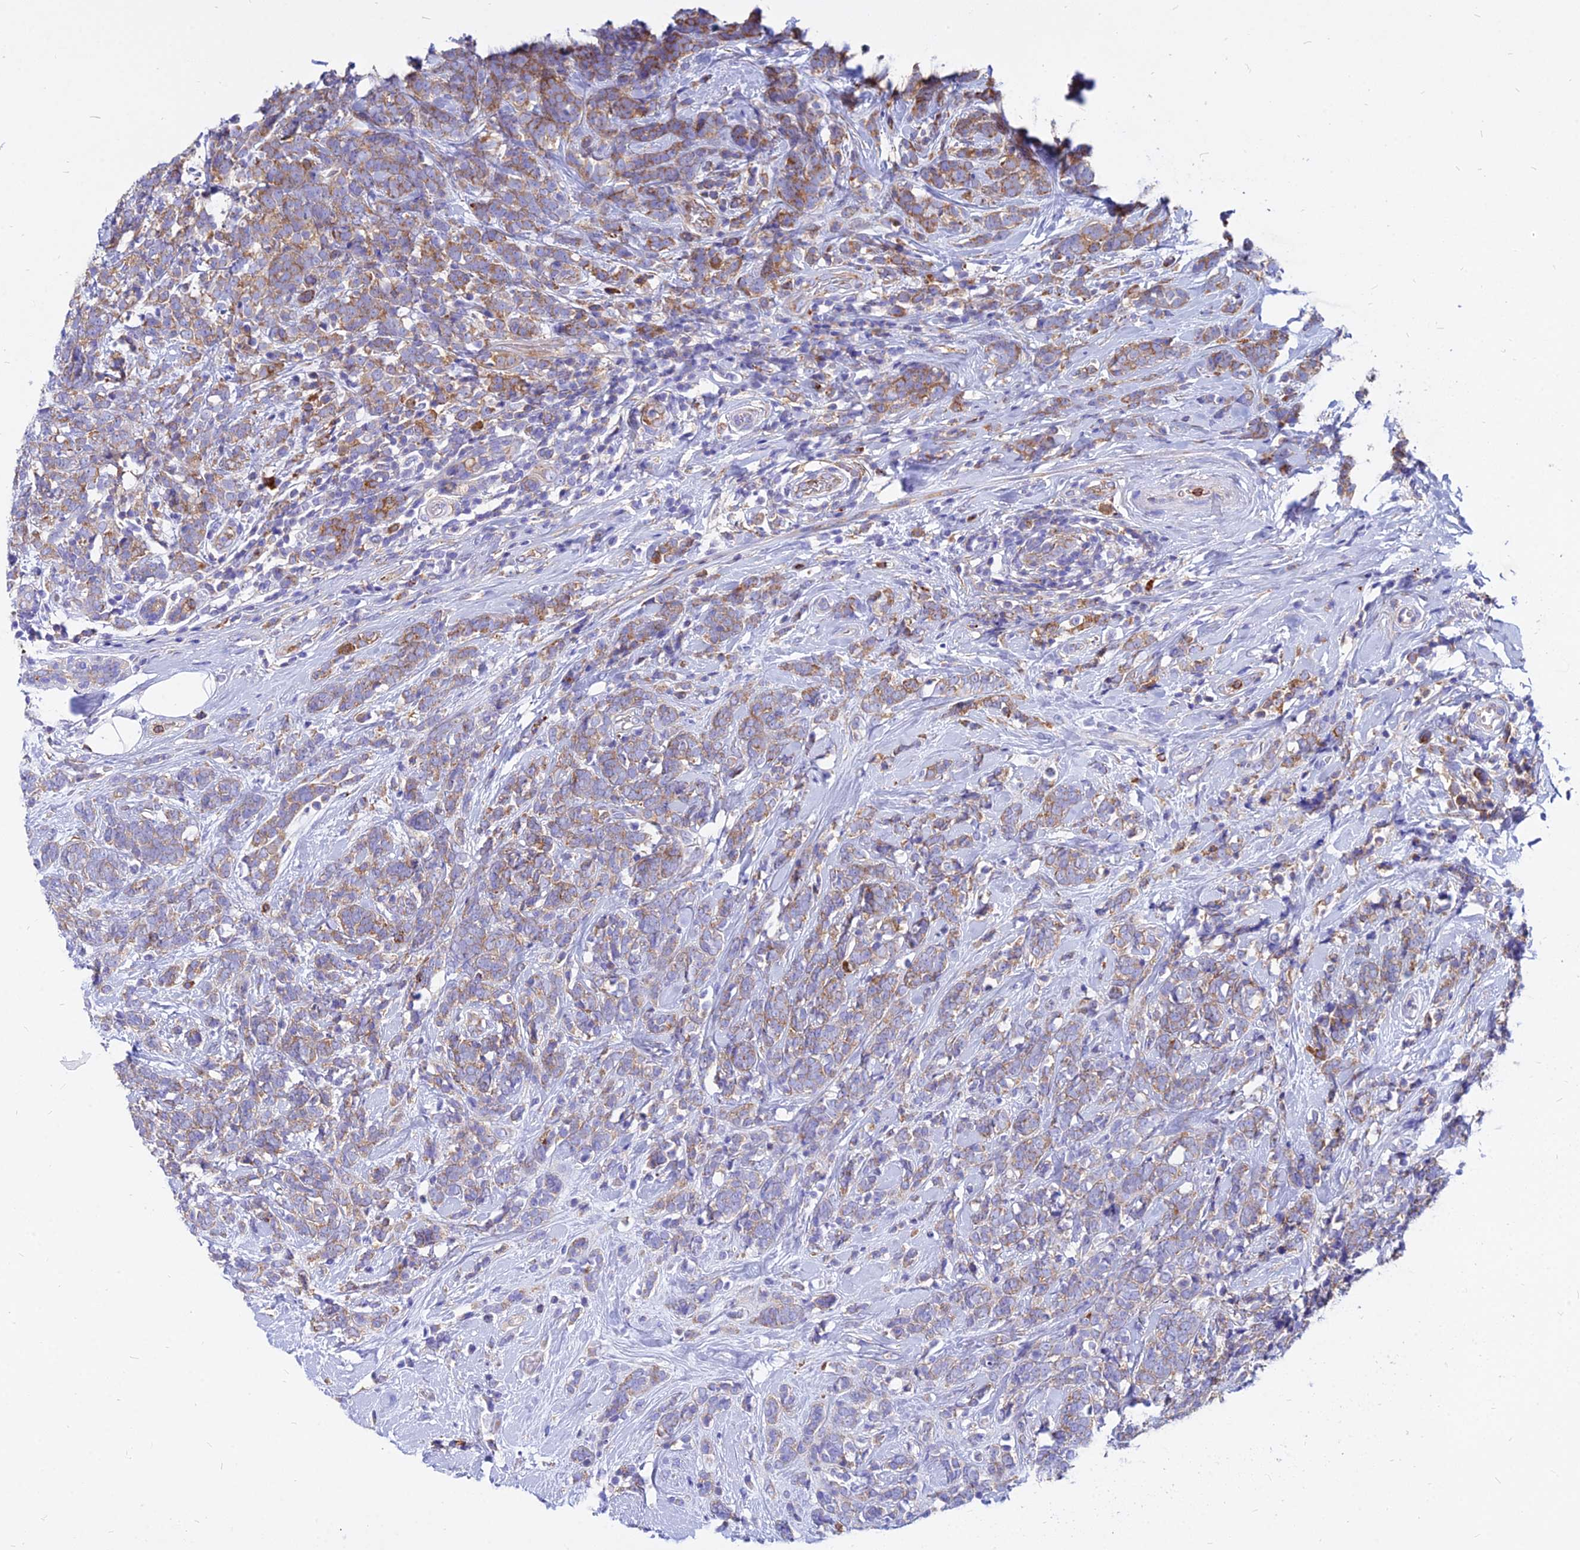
{"staining": {"intensity": "moderate", "quantity": ">75%", "location": "cytoplasmic/membranous"}, "tissue": "breast cancer", "cell_type": "Tumor cells", "image_type": "cancer", "snomed": [{"axis": "morphology", "description": "Lobular carcinoma"}, {"axis": "topography", "description": "Breast"}], "caption": "Protein expression analysis of lobular carcinoma (breast) demonstrates moderate cytoplasmic/membranous positivity in approximately >75% of tumor cells.", "gene": "AGTRAP", "patient": {"sex": "female", "age": 58}}